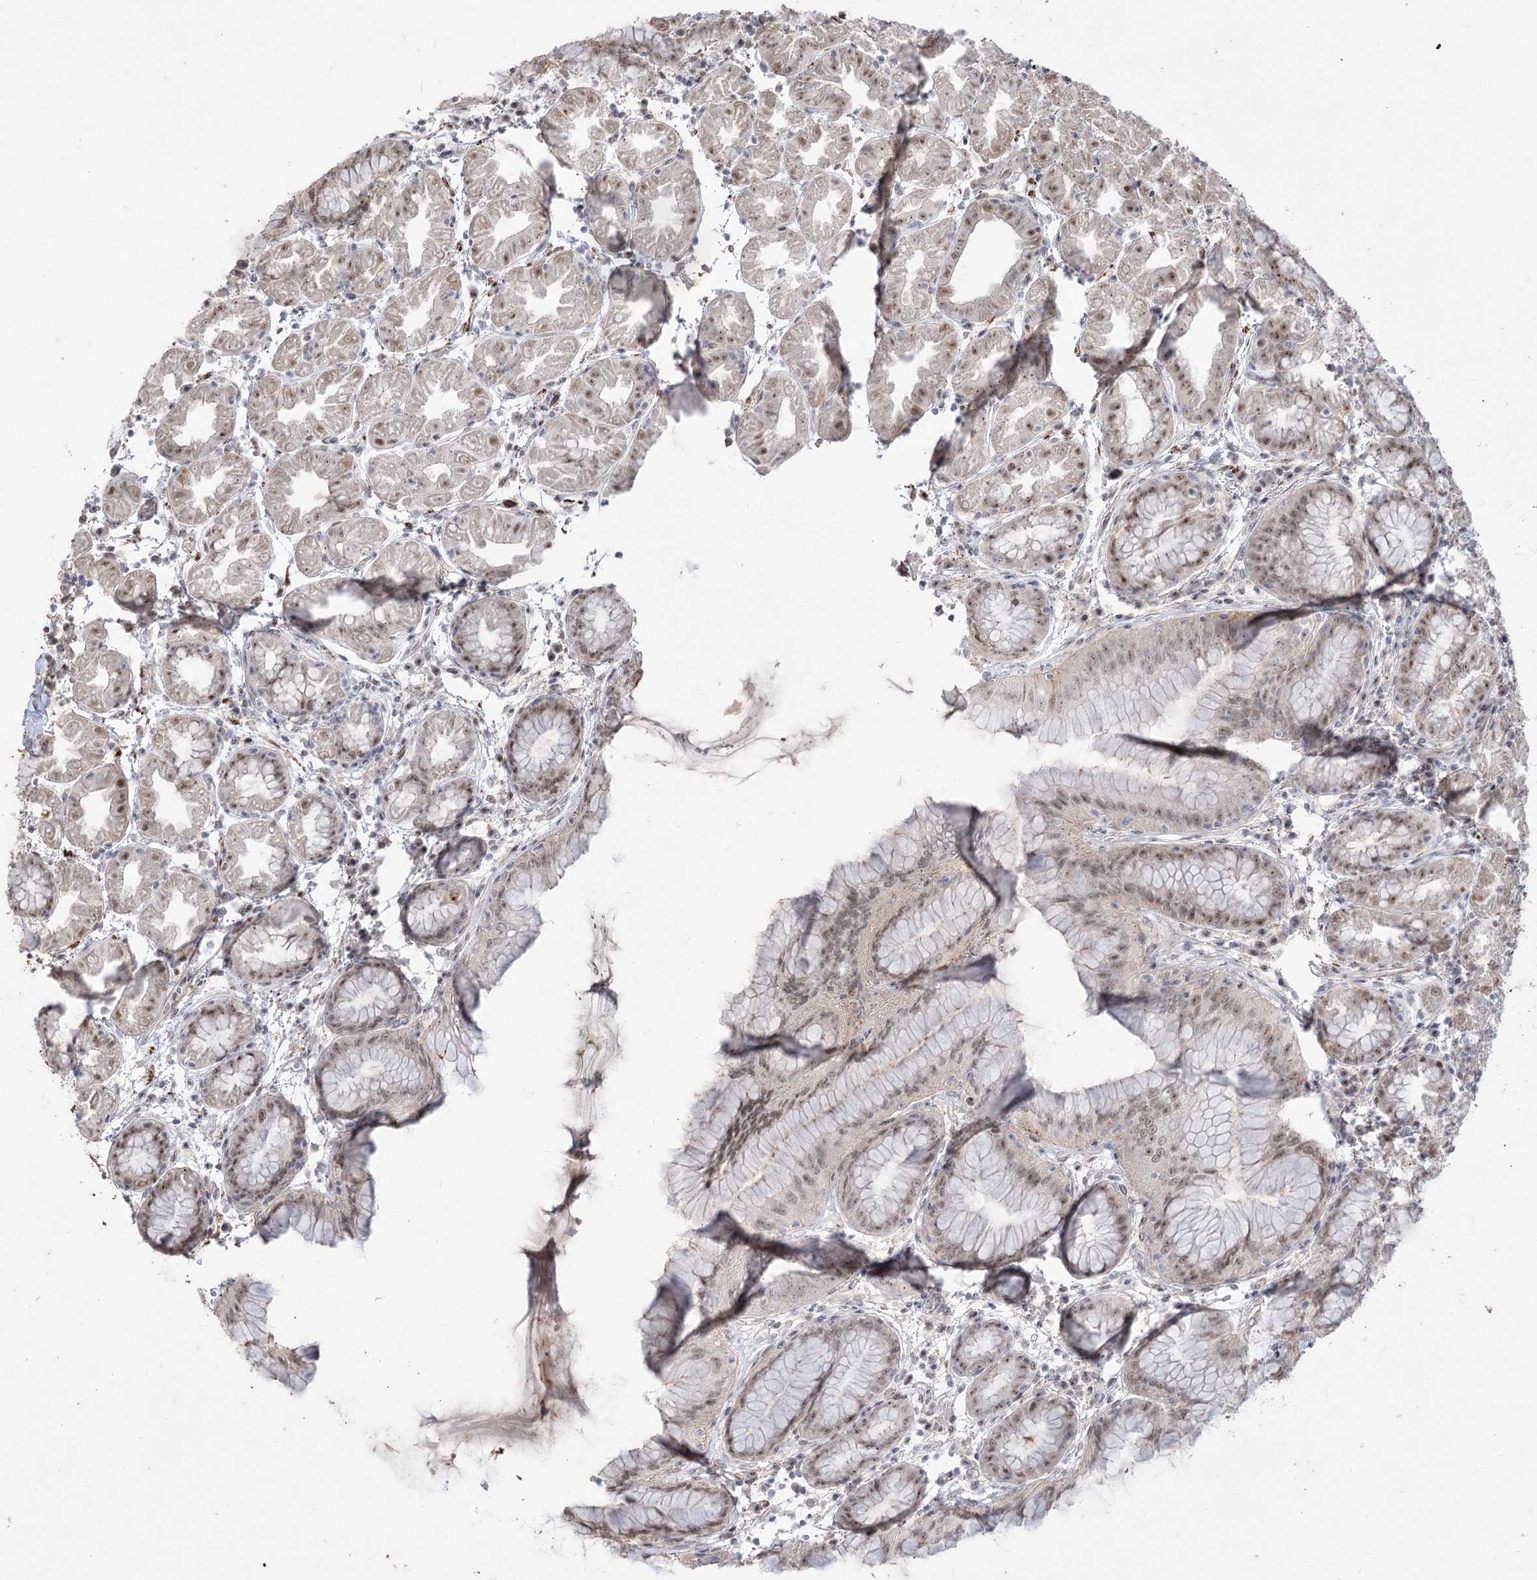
{"staining": {"intensity": "moderate", "quantity": ">75%", "location": "nuclear"}, "tissue": "stomach", "cell_type": "Glandular cells", "image_type": "normal", "snomed": [{"axis": "morphology", "description": "Normal tissue, NOS"}, {"axis": "topography", "description": "Stomach"}], "caption": "Immunohistochemical staining of unremarkable human stomach shows >75% levels of moderate nuclear protein expression in about >75% of glandular cells.", "gene": "ZSCAN23", "patient": {"sex": "female", "age": 79}}